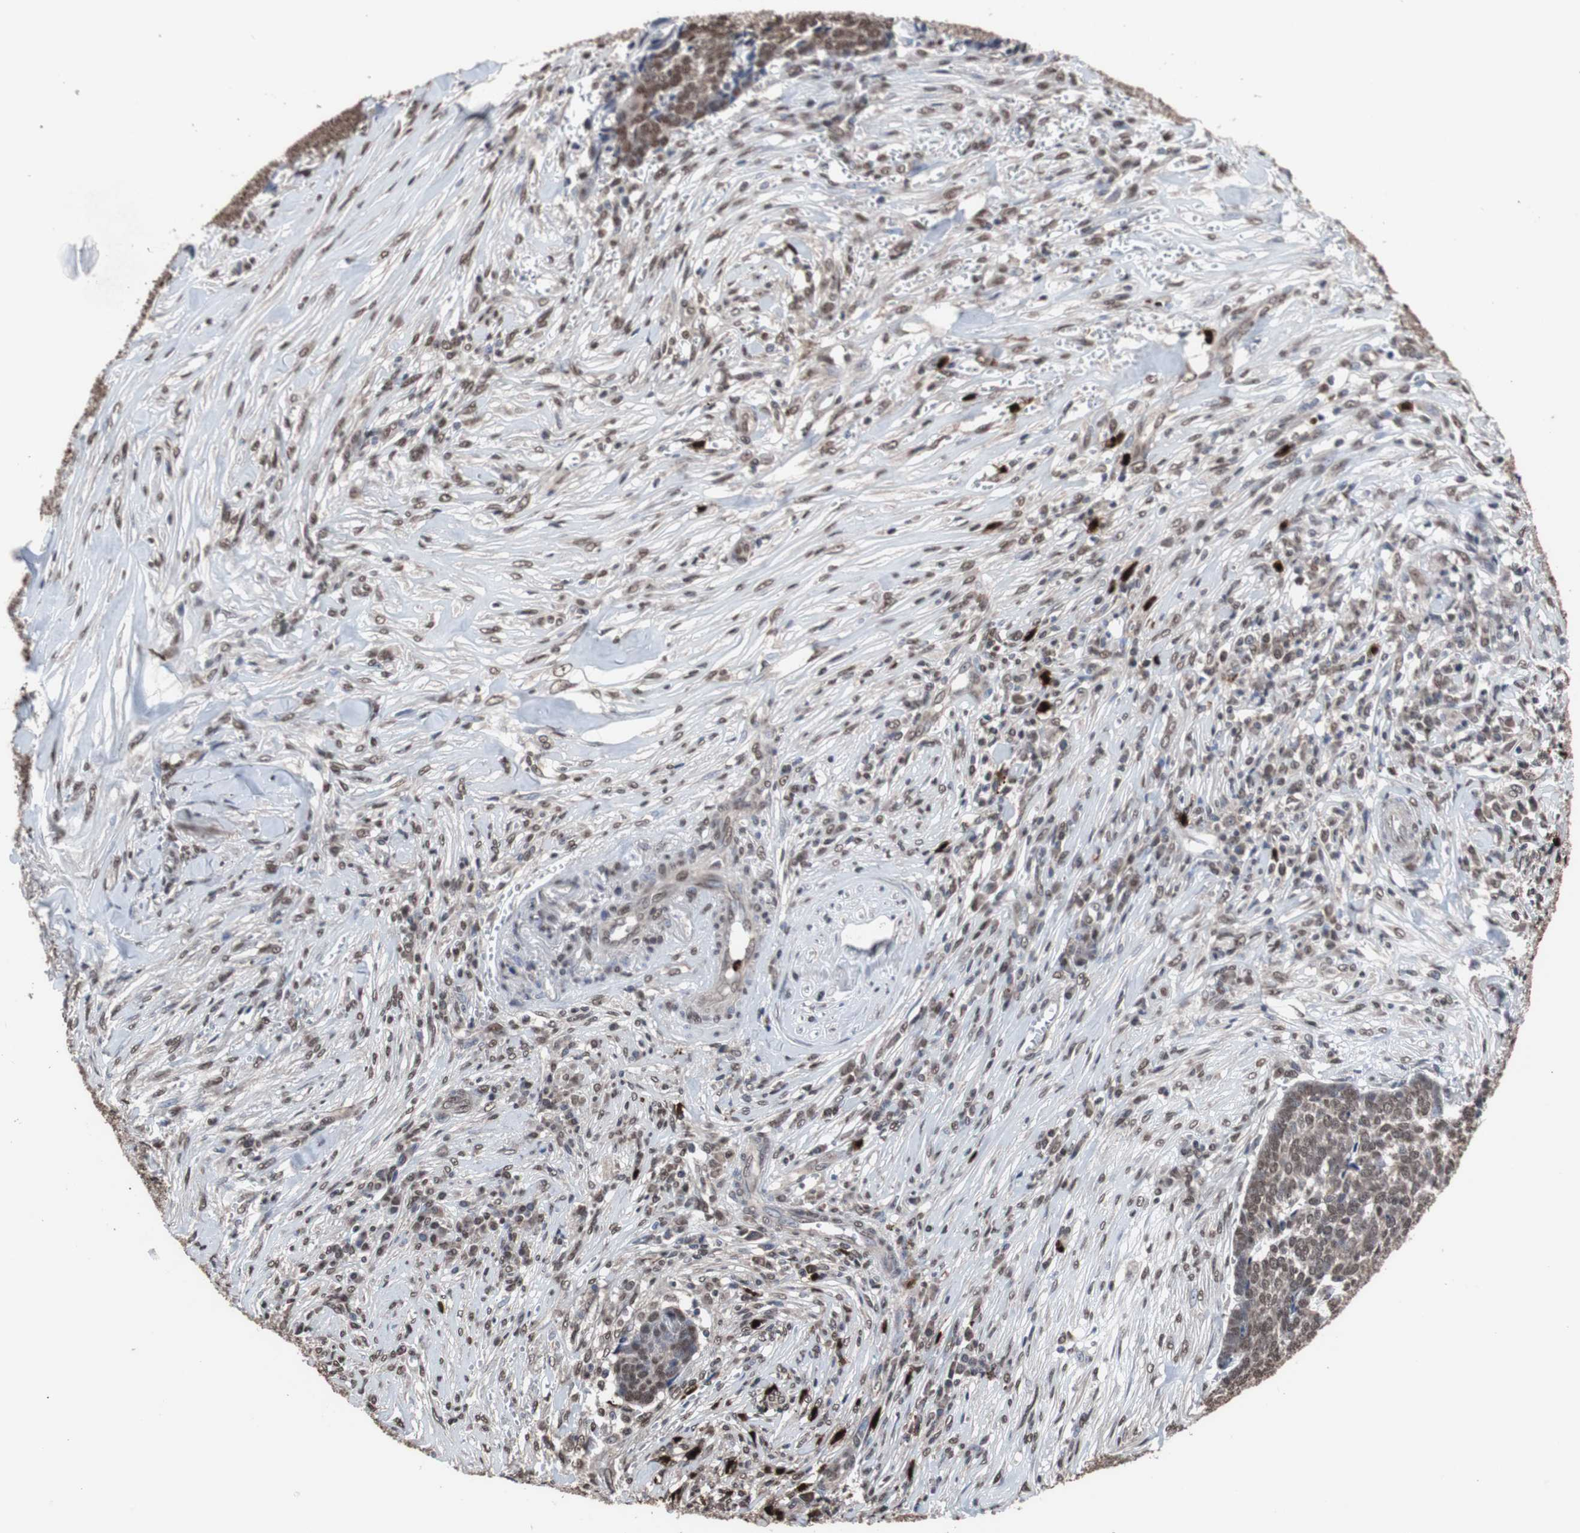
{"staining": {"intensity": "weak", "quantity": ">75%", "location": "nuclear"}, "tissue": "skin cancer", "cell_type": "Tumor cells", "image_type": "cancer", "snomed": [{"axis": "morphology", "description": "Basal cell carcinoma"}, {"axis": "topography", "description": "Skin"}], "caption": "Skin cancer was stained to show a protein in brown. There is low levels of weak nuclear positivity in about >75% of tumor cells.", "gene": "MED27", "patient": {"sex": "male", "age": 84}}